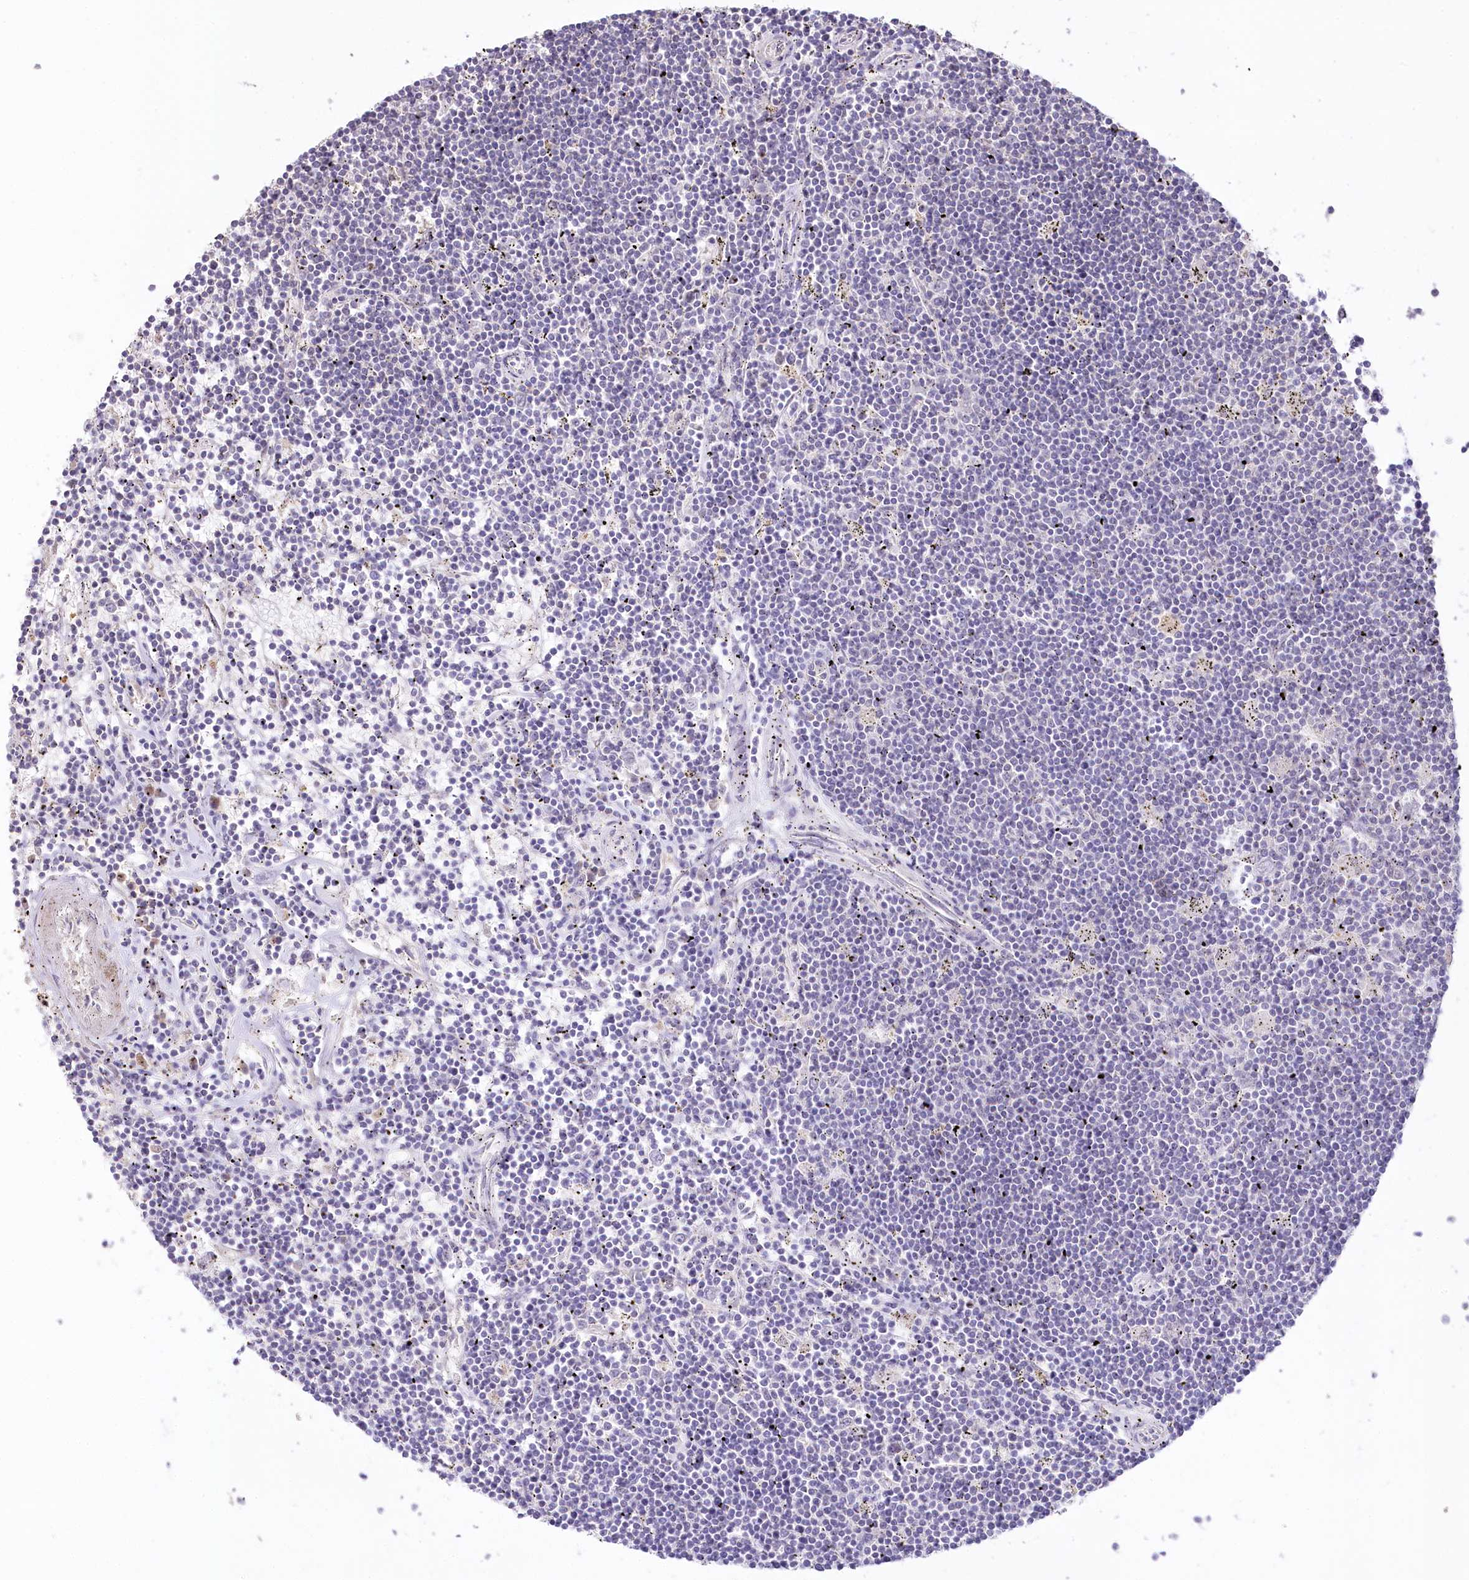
{"staining": {"intensity": "negative", "quantity": "none", "location": "none"}, "tissue": "lymphoma", "cell_type": "Tumor cells", "image_type": "cancer", "snomed": [{"axis": "morphology", "description": "Malignant lymphoma, non-Hodgkin's type, Low grade"}, {"axis": "topography", "description": "Spleen"}], "caption": "Immunohistochemical staining of low-grade malignant lymphoma, non-Hodgkin's type demonstrates no significant positivity in tumor cells. (DAB immunohistochemistry (IHC), high magnification).", "gene": "SLC6A11", "patient": {"sex": "male", "age": 76}}